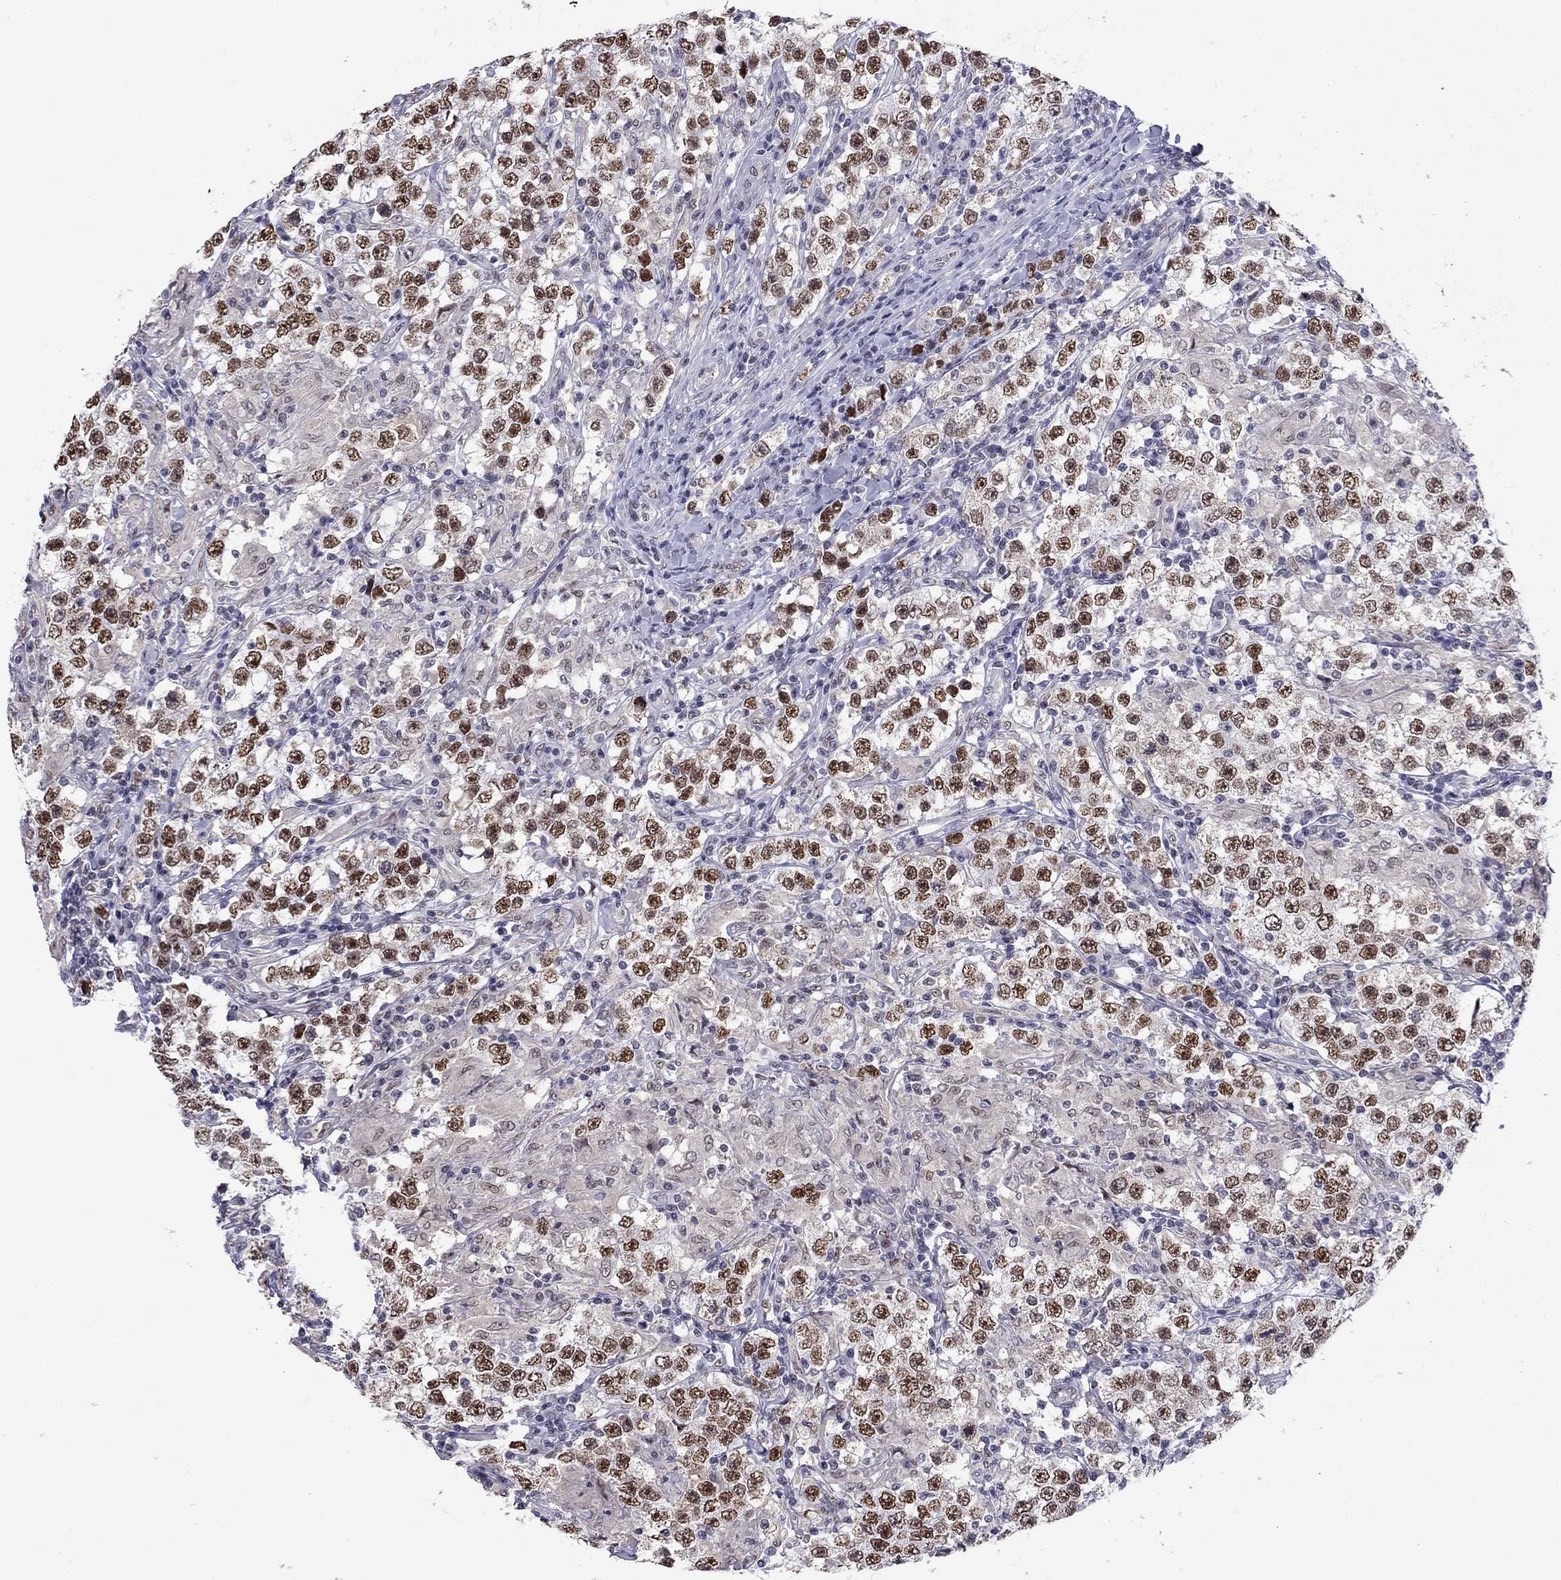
{"staining": {"intensity": "strong", "quantity": "25%-75%", "location": "nuclear"}, "tissue": "testis cancer", "cell_type": "Tumor cells", "image_type": "cancer", "snomed": [{"axis": "morphology", "description": "Seminoma, NOS"}, {"axis": "morphology", "description": "Carcinoma, Embryonal, NOS"}, {"axis": "topography", "description": "Testis"}], "caption": "Testis cancer (seminoma) stained with DAB (3,3'-diaminobenzidine) IHC demonstrates high levels of strong nuclear expression in about 25%-75% of tumor cells.", "gene": "DOT1L", "patient": {"sex": "male", "age": 41}}